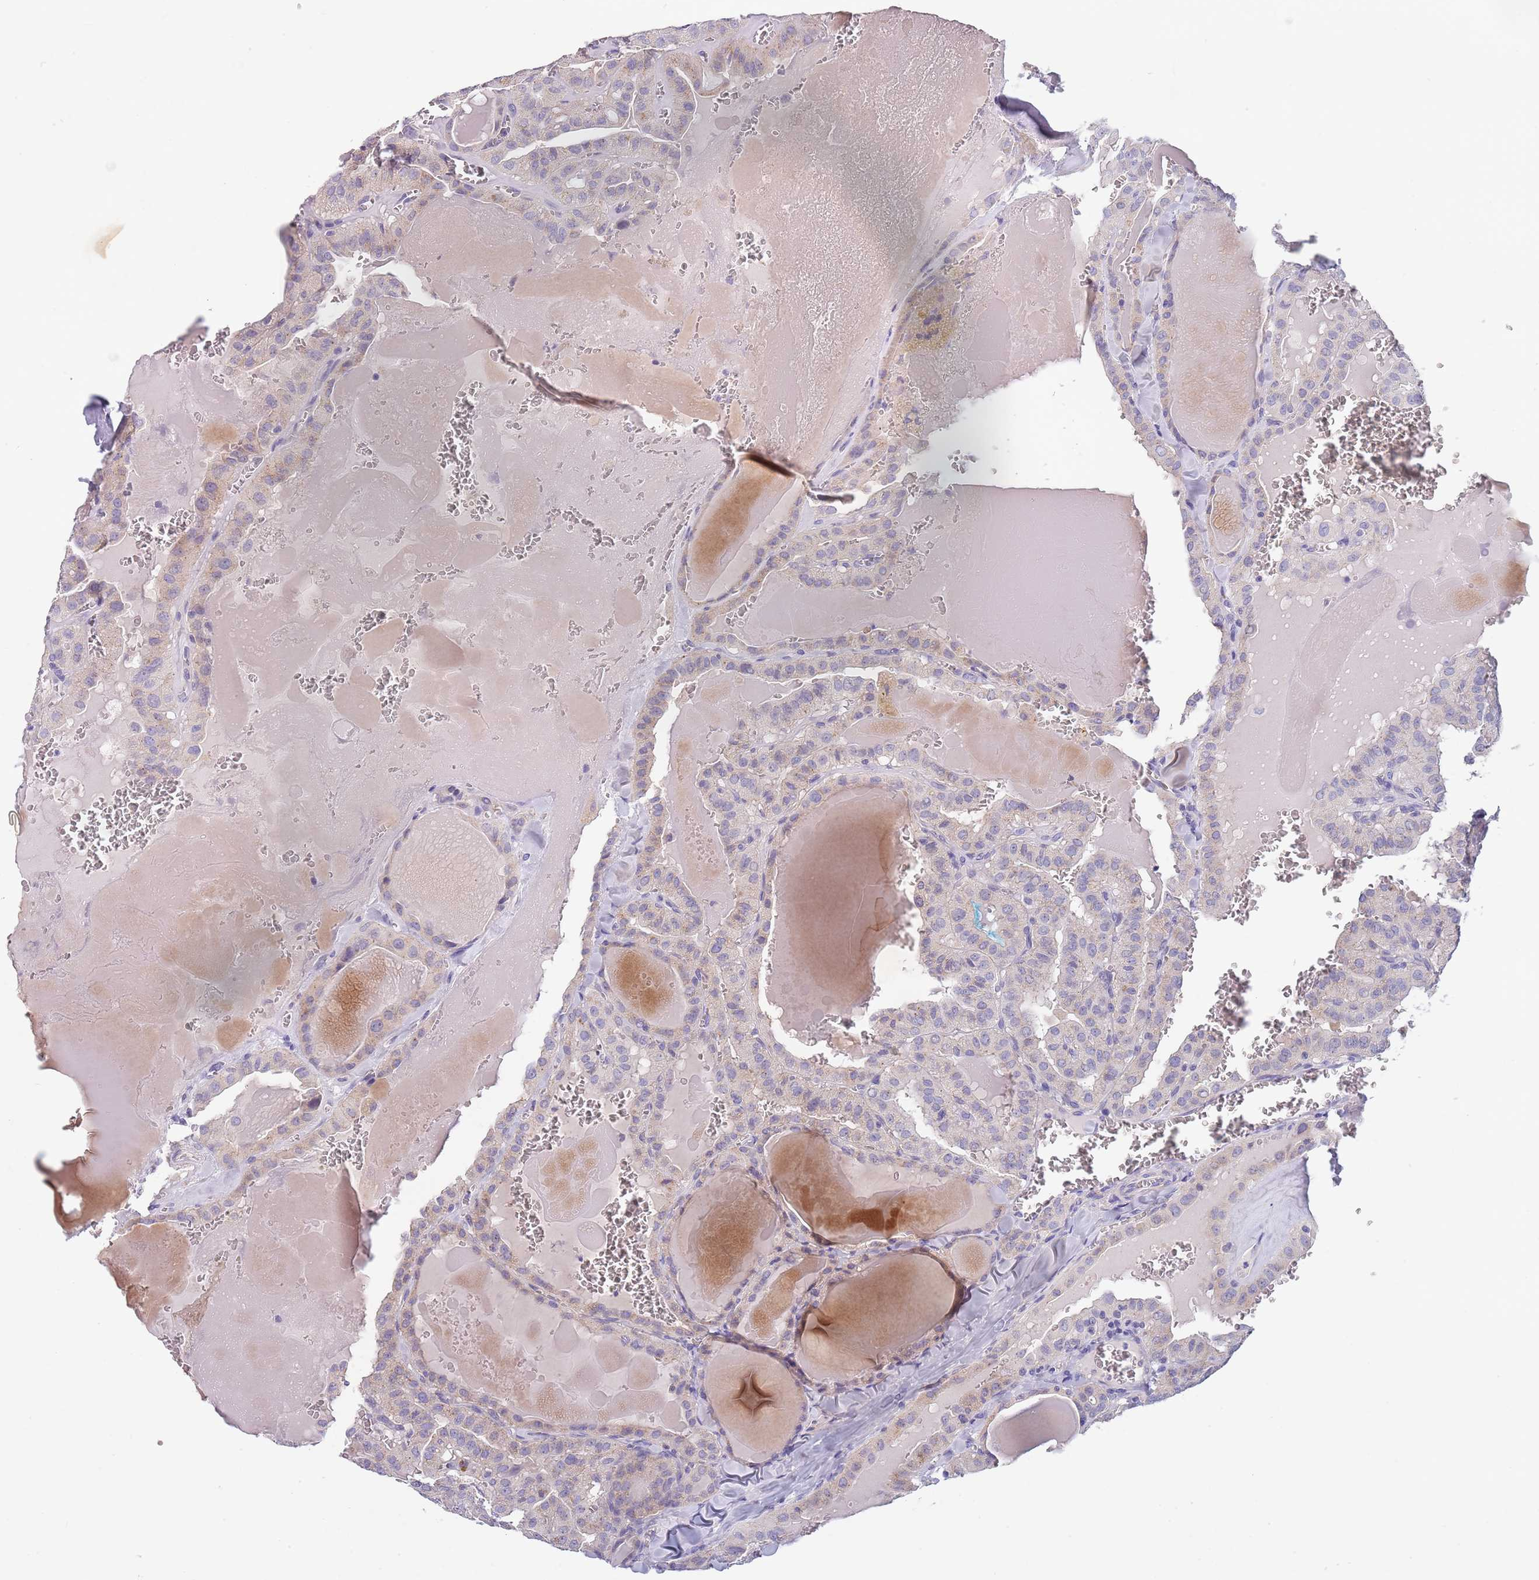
{"staining": {"intensity": "weak", "quantity": "<25%", "location": "cytoplasmic/membranous"}, "tissue": "thyroid cancer", "cell_type": "Tumor cells", "image_type": "cancer", "snomed": [{"axis": "morphology", "description": "Papillary adenocarcinoma, NOS"}, {"axis": "topography", "description": "Thyroid gland"}], "caption": "Tumor cells are negative for protein expression in human thyroid cancer (papillary adenocarcinoma).", "gene": "MAN1C1", "patient": {"sex": "male", "age": 52}}